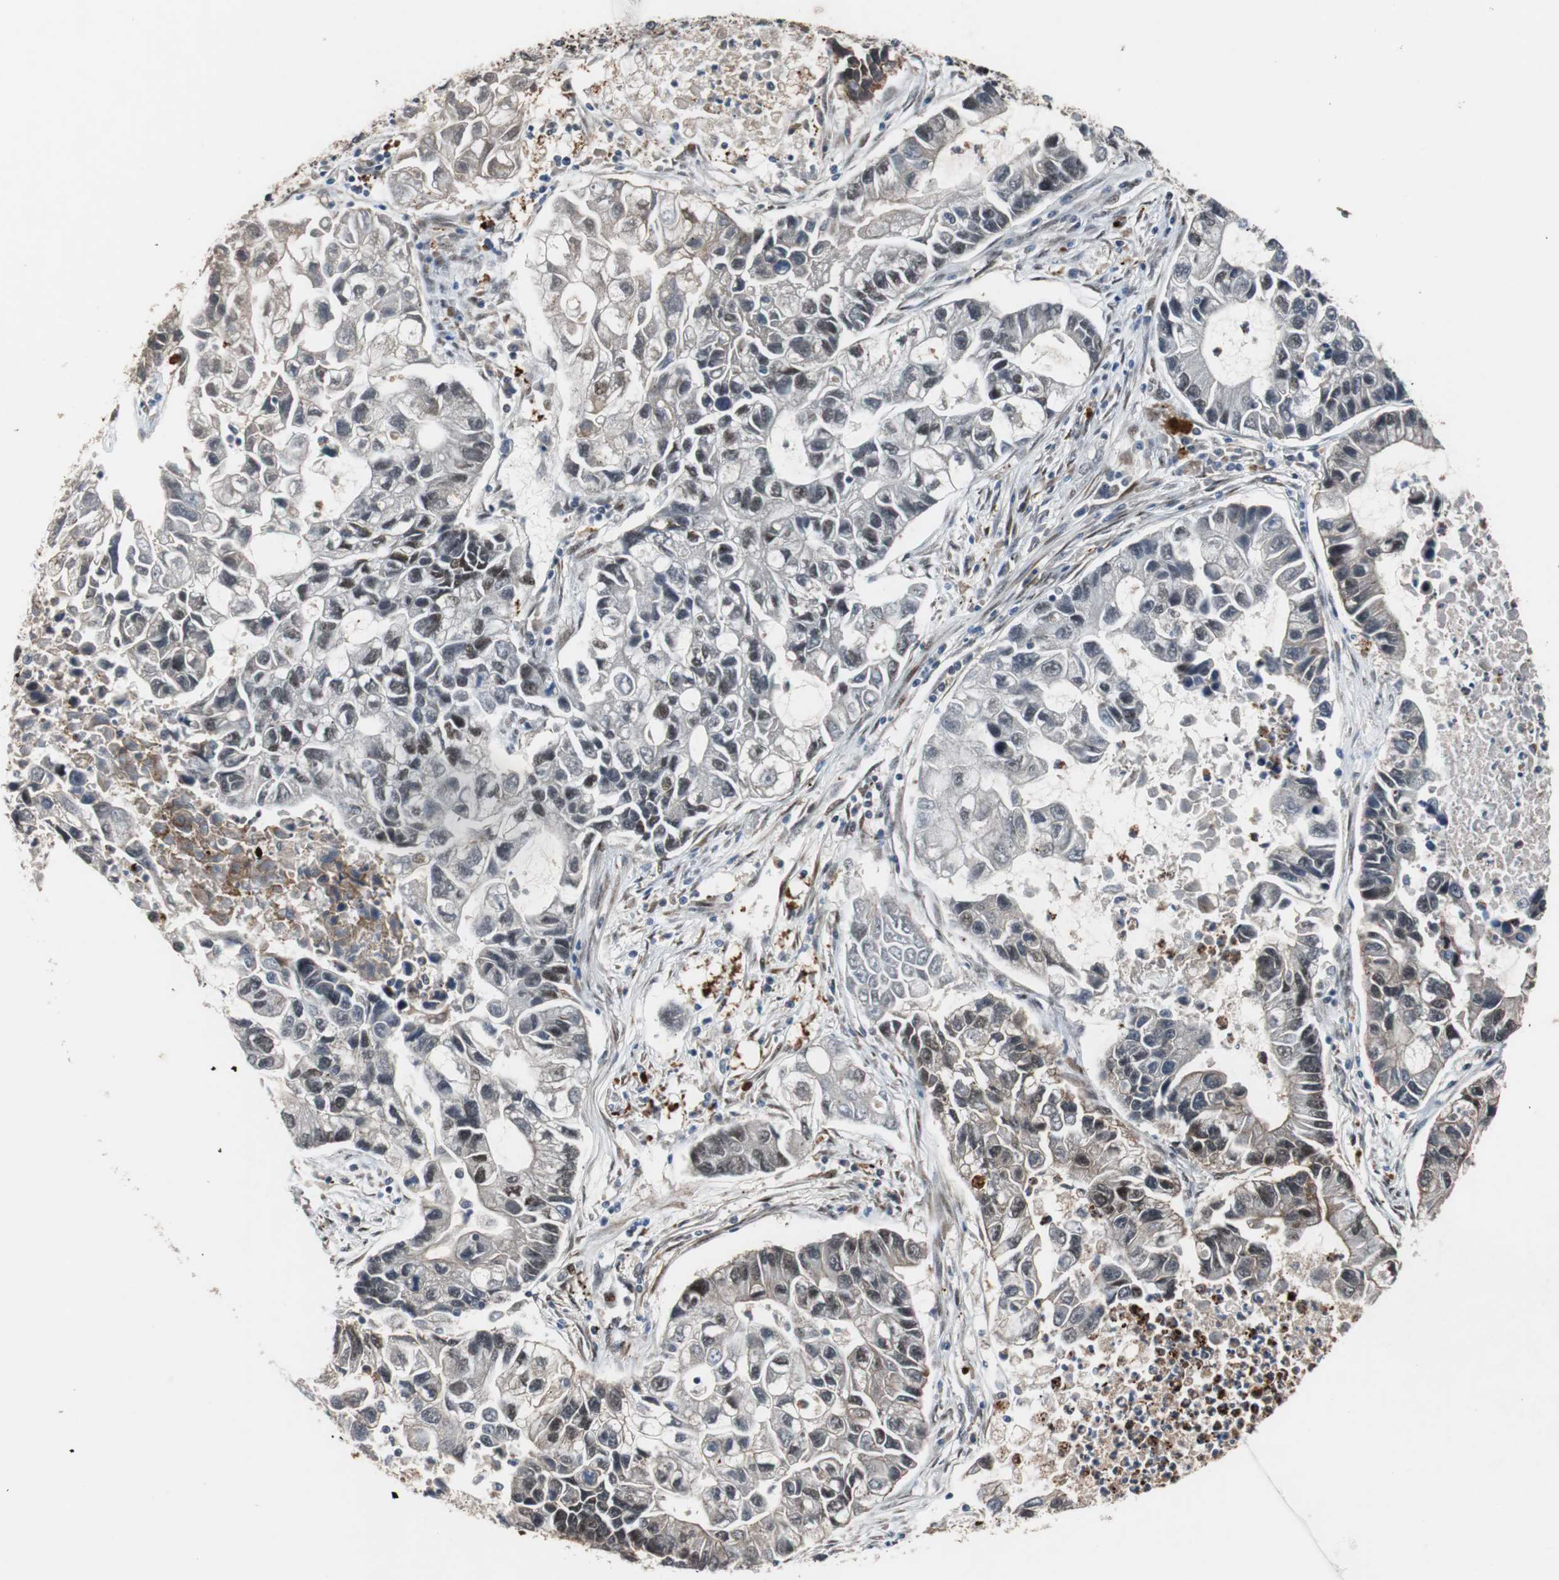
{"staining": {"intensity": "moderate", "quantity": "<25%", "location": "nuclear"}, "tissue": "lung cancer", "cell_type": "Tumor cells", "image_type": "cancer", "snomed": [{"axis": "morphology", "description": "Adenocarcinoma, NOS"}, {"axis": "topography", "description": "Lung"}], "caption": "Moderate nuclear staining for a protein is appreciated in approximately <25% of tumor cells of lung cancer using immunohistochemistry.", "gene": "NBL1", "patient": {"sex": "female", "age": 51}}